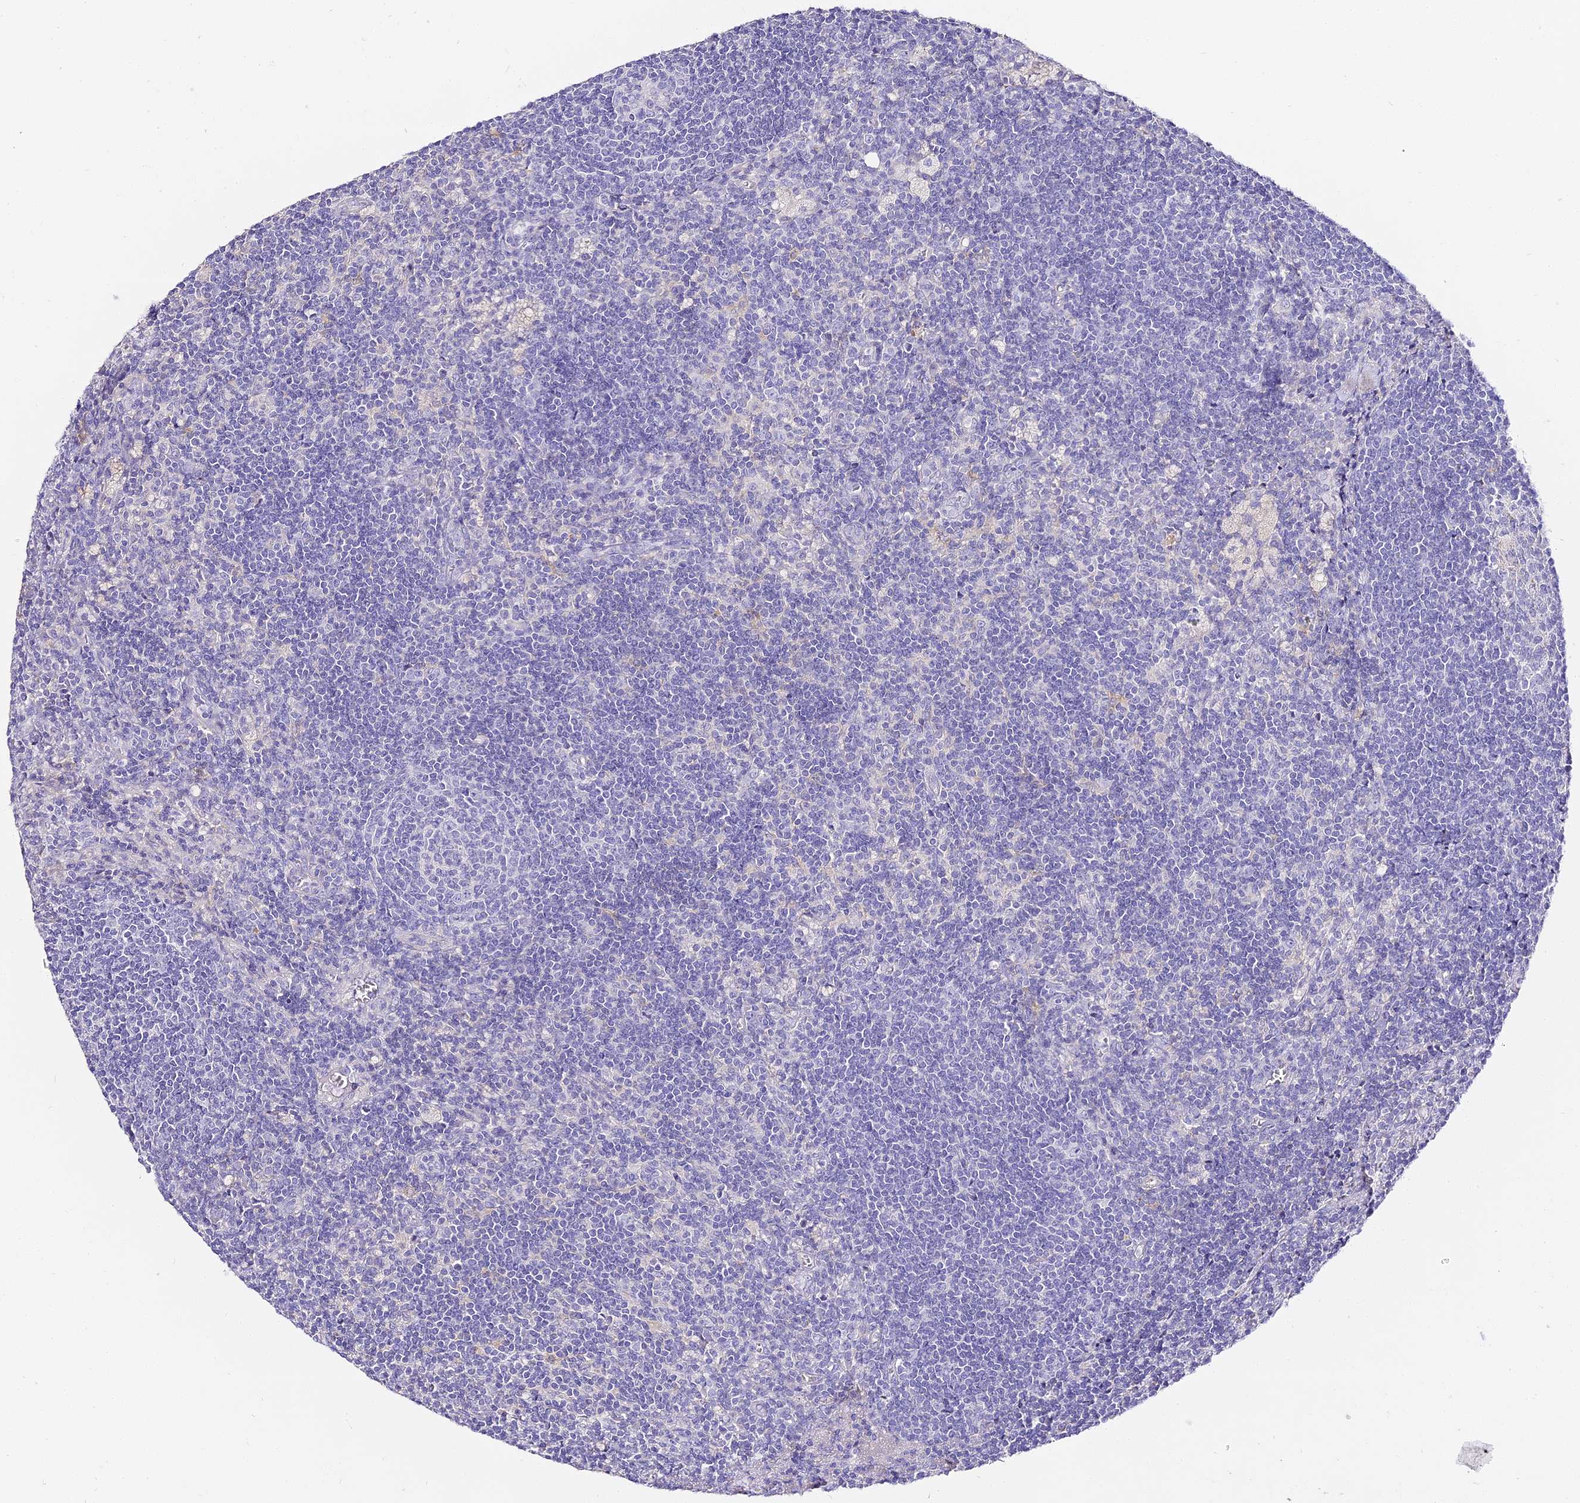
{"staining": {"intensity": "negative", "quantity": "none", "location": "none"}, "tissue": "lymph node", "cell_type": "Germinal center cells", "image_type": "normal", "snomed": [{"axis": "morphology", "description": "Normal tissue, NOS"}, {"axis": "topography", "description": "Lymph node"}], "caption": "Micrograph shows no significant protein staining in germinal center cells of normal lymph node.", "gene": "ALPG", "patient": {"sex": "male", "age": 69}}